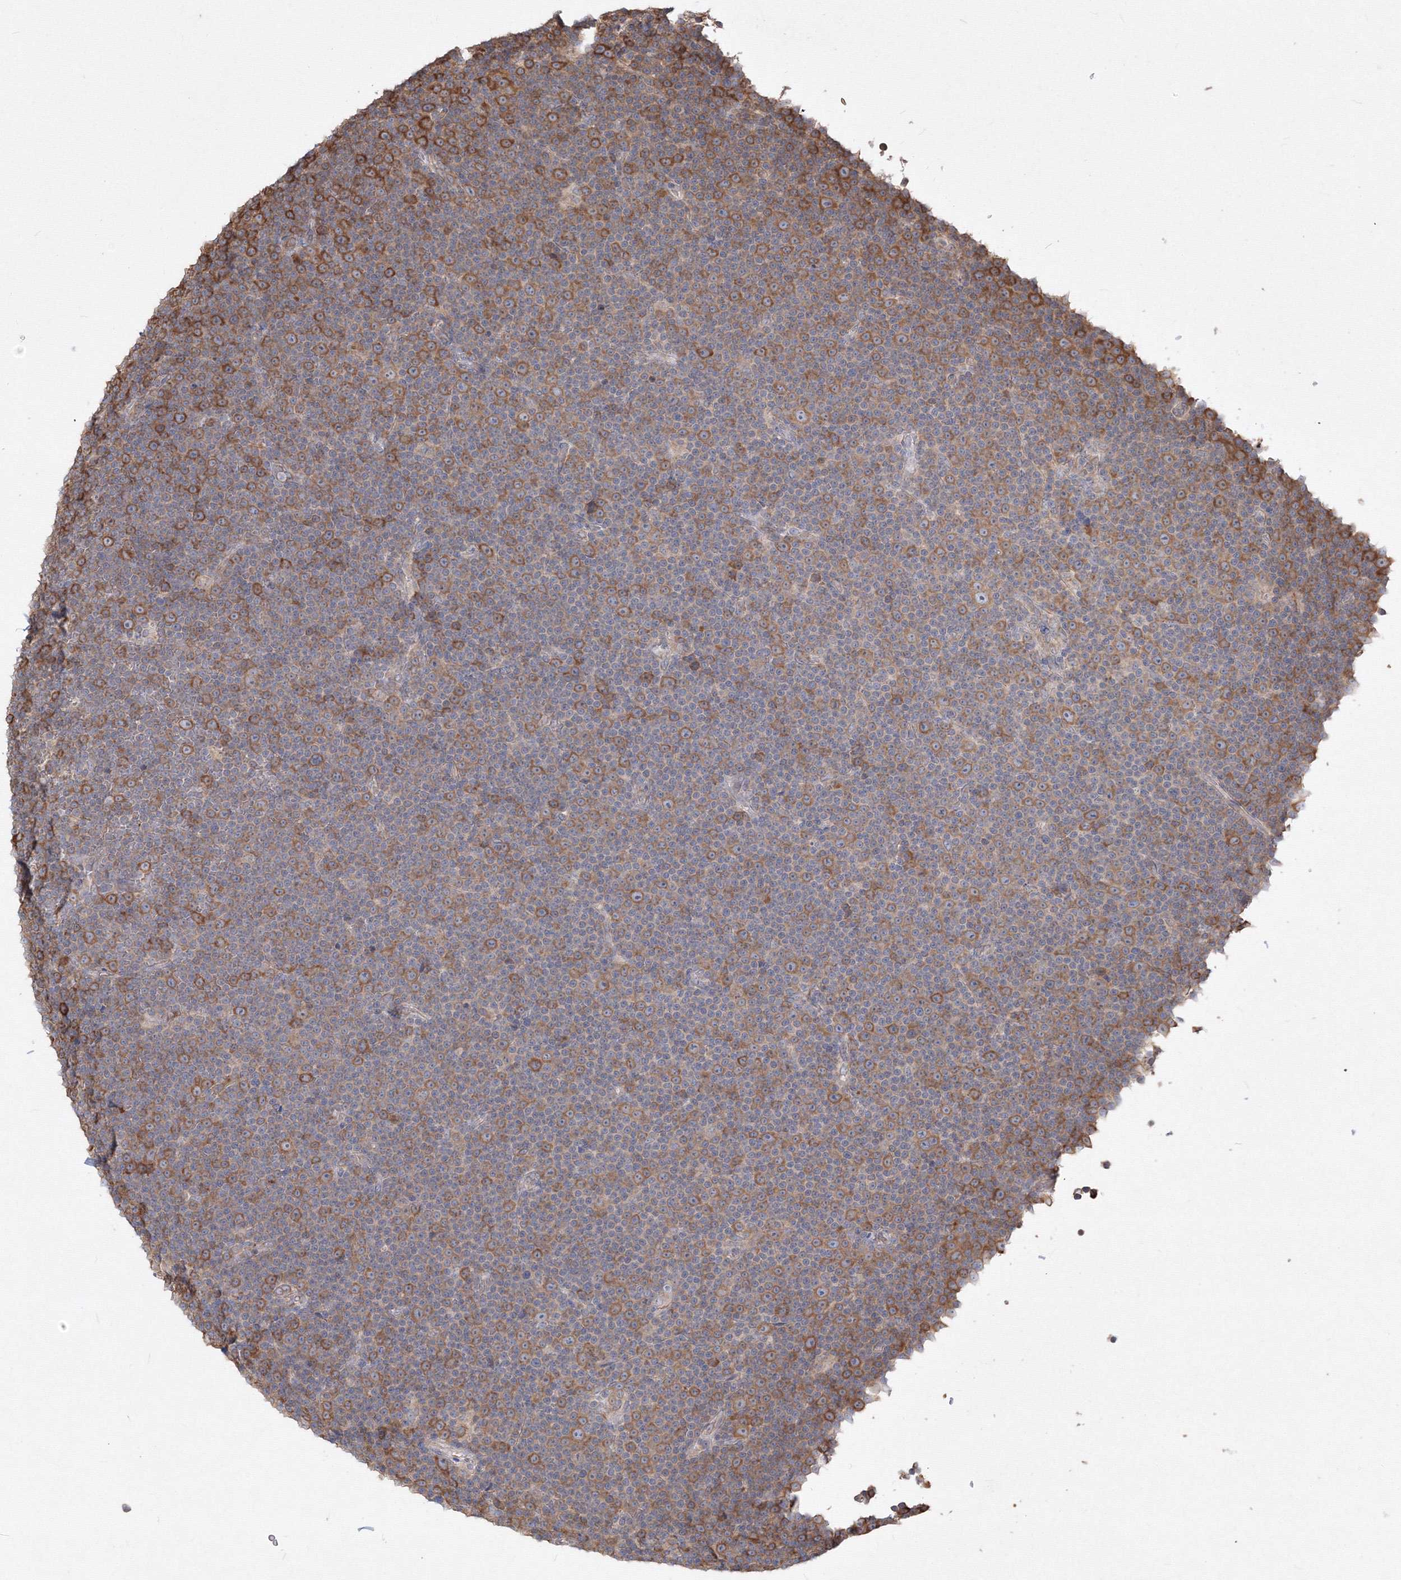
{"staining": {"intensity": "moderate", "quantity": "25%-75%", "location": "cytoplasmic/membranous"}, "tissue": "lymphoma", "cell_type": "Tumor cells", "image_type": "cancer", "snomed": [{"axis": "morphology", "description": "Malignant lymphoma, non-Hodgkin's type, Low grade"}, {"axis": "topography", "description": "Lymph node"}], "caption": "IHC micrograph of neoplastic tissue: human lymphoma stained using immunohistochemistry (IHC) exhibits medium levels of moderate protein expression localized specifically in the cytoplasmic/membranous of tumor cells, appearing as a cytoplasmic/membranous brown color.", "gene": "FBXL8", "patient": {"sex": "female", "age": 67}}